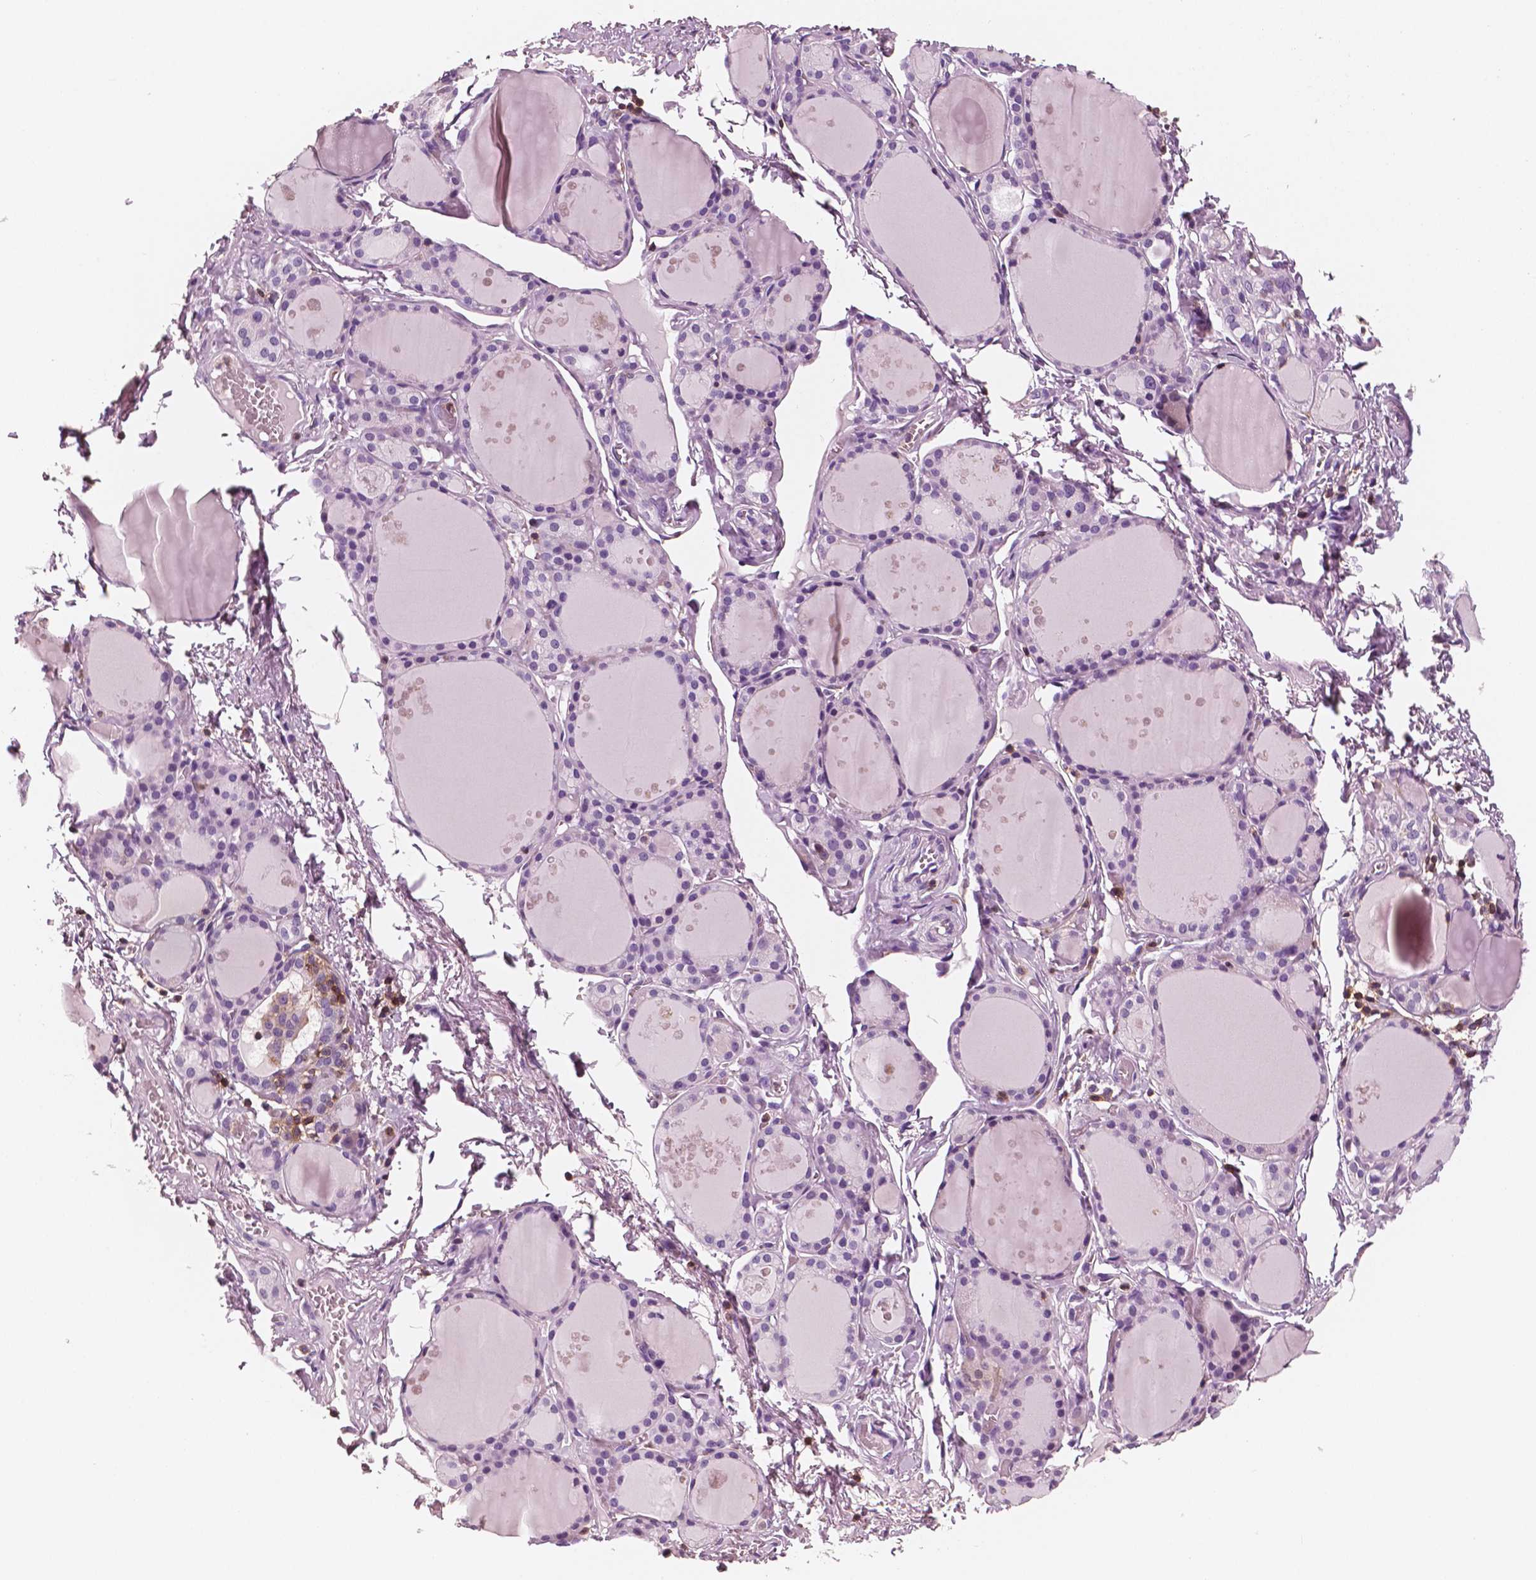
{"staining": {"intensity": "negative", "quantity": "none", "location": "none"}, "tissue": "thyroid gland", "cell_type": "Glandular cells", "image_type": "normal", "snomed": [{"axis": "morphology", "description": "Normal tissue, NOS"}, {"axis": "topography", "description": "Thyroid gland"}], "caption": "This is a histopathology image of IHC staining of unremarkable thyroid gland, which shows no staining in glandular cells. (Stains: DAB IHC with hematoxylin counter stain, Microscopy: brightfield microscopy at high magnification).", "gene": "PTPRC", "patient": {"sex": "male", "age": 68}}